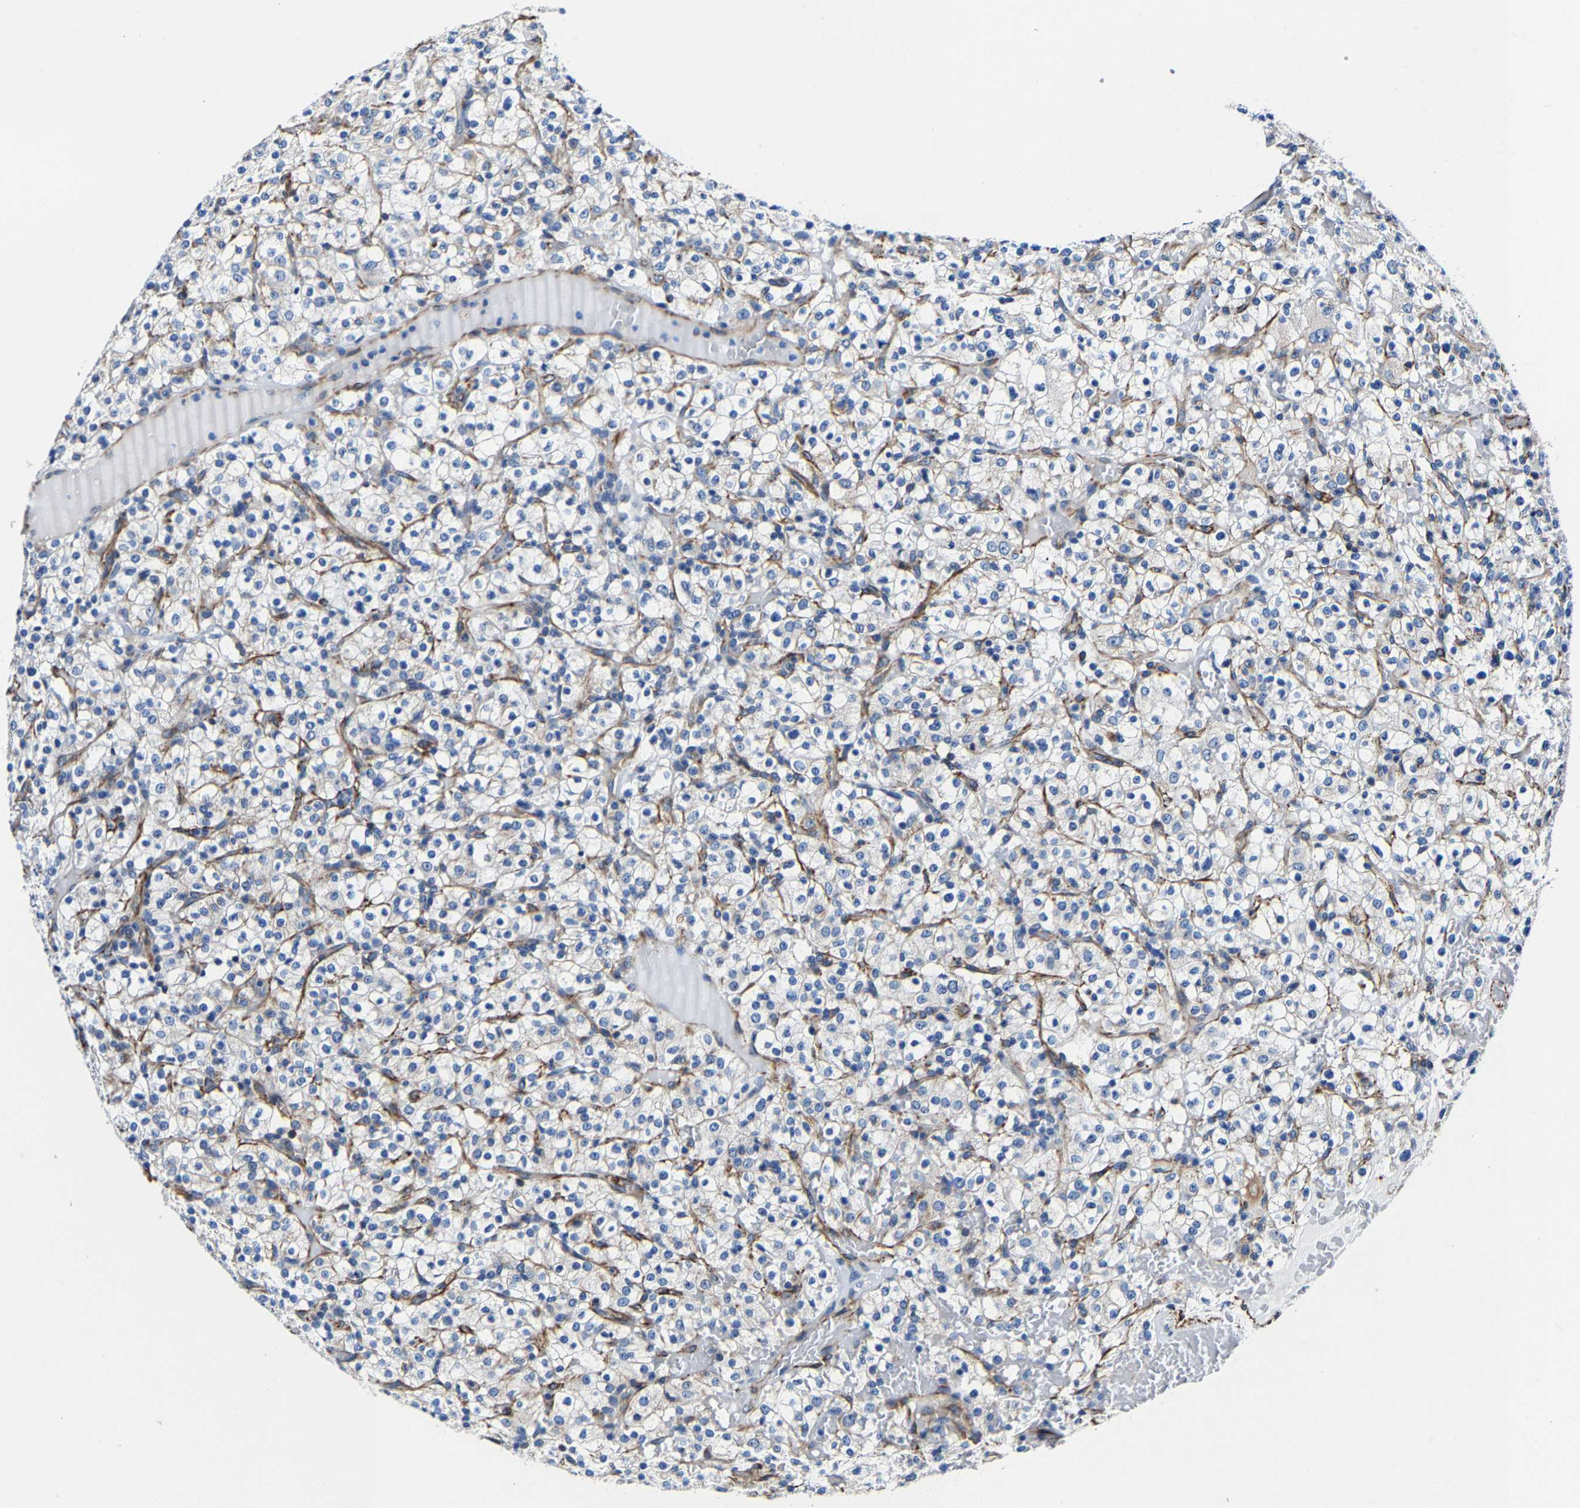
{"staining": {"intensity": "negative", "quantity": "none", "location": "none"}, "tissue": "renal cancer", "cell_type": "Tumor cells", "image_type": "cancer", "snomed": [{"axis": "morphology", "description": "Normal tissue, NOS"}, {"axis": "morphology", "description": "Adenocarcinoma, NOS"}, {"axis": "topography", "description": "Kidney"}], "caption": "There is no significant positivity in tumor cells of adenocarcinoma (renal).", "gene": "MMEL1", "patient": {"sex": "female", "age": 72}}